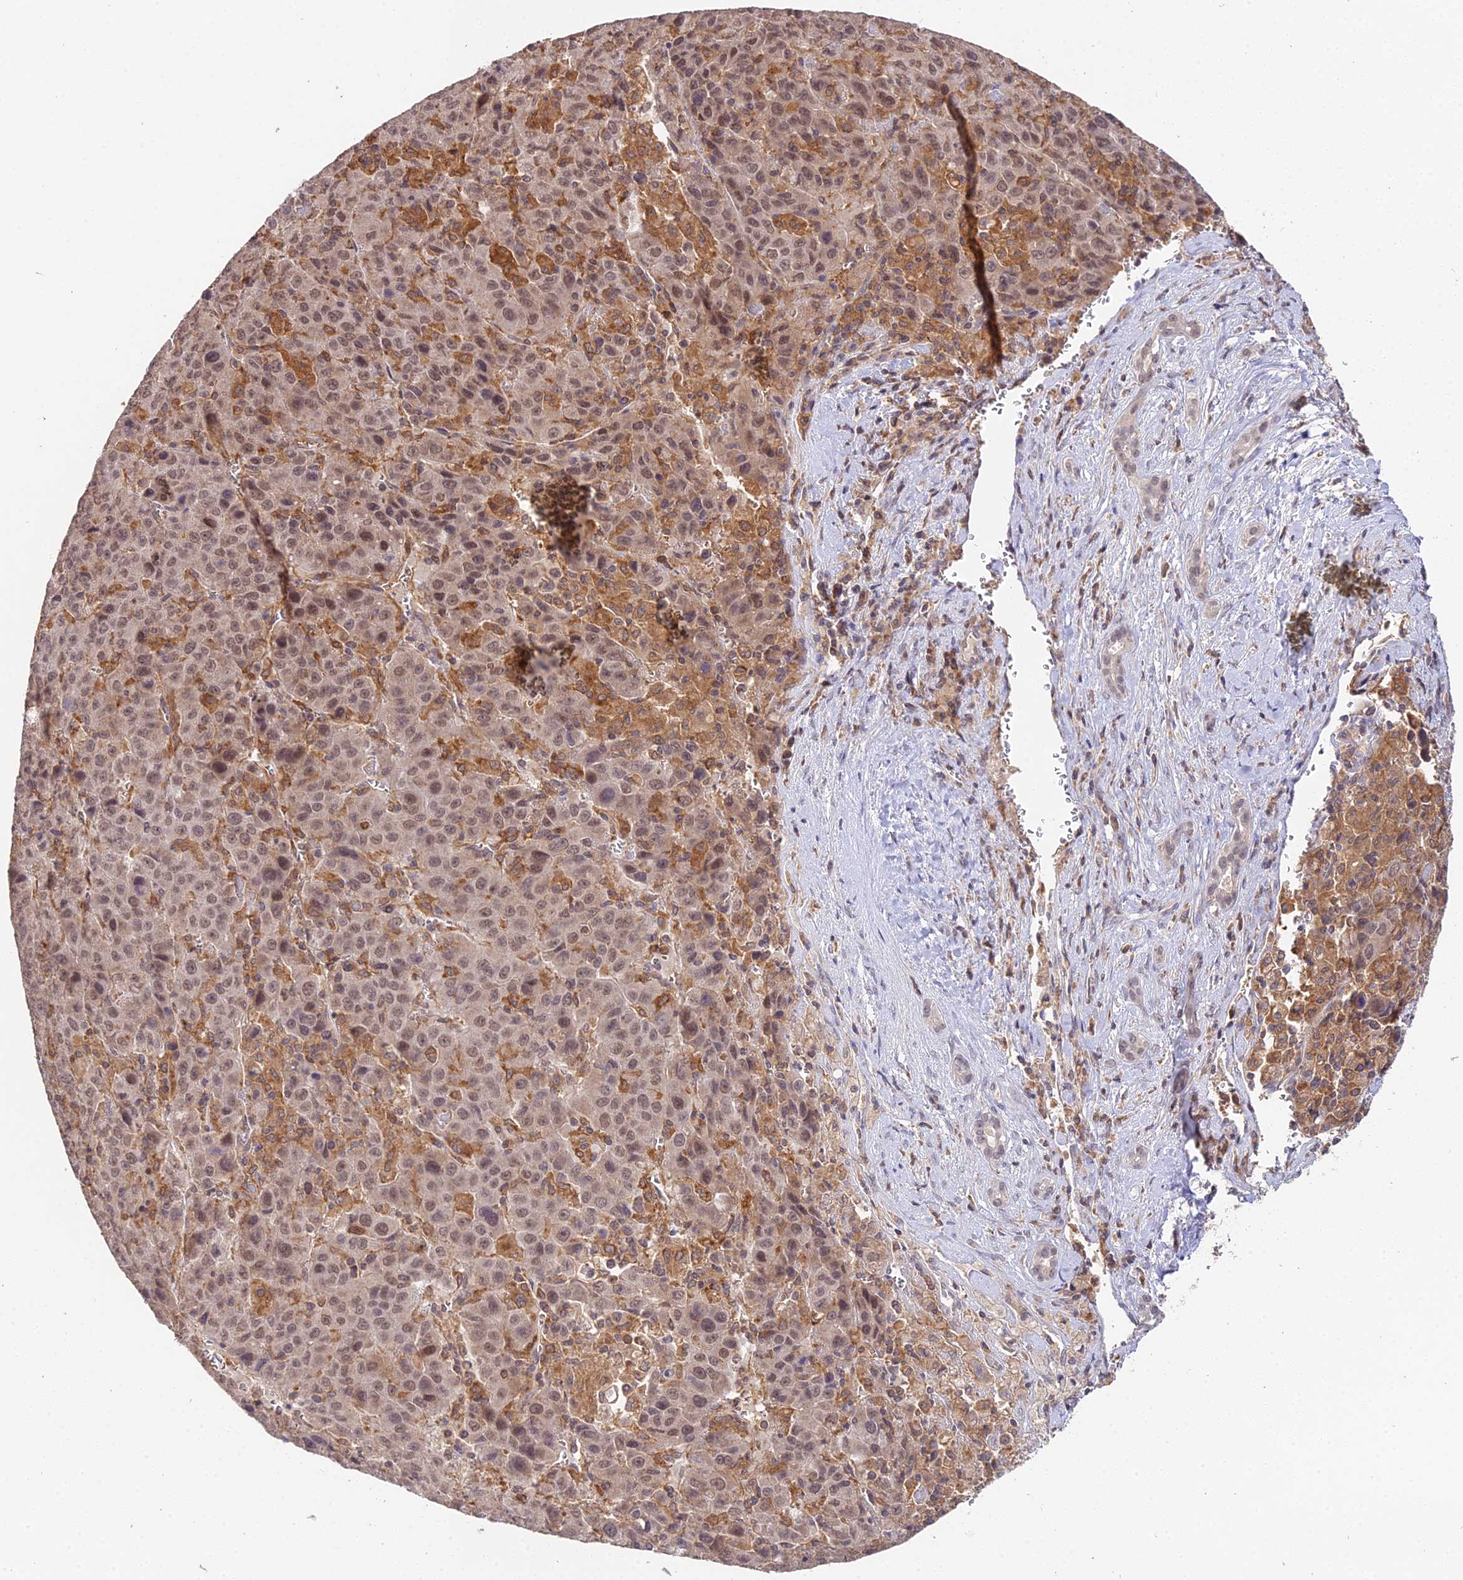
{"staining": {"intensity": "moderate", "quantity": ">75%", "location": "nuclear"}, "tissue": "liver cancer", "cell_type": "Tumor cells", "image_type": "cancer", "snomed": [{"axis": "morphology", "description": "Carcinoma, Hepatocellular, NOS"}, {"axis": "topography", "description": "Liver"}], "caption": "A medium amount of moderate nuclear staining is seen in about >75% of tumor cells in liver hepatocellular carcinoma tissue.", "gene": "TPRX1", "patient": {"sex": "female", "age": 53}}